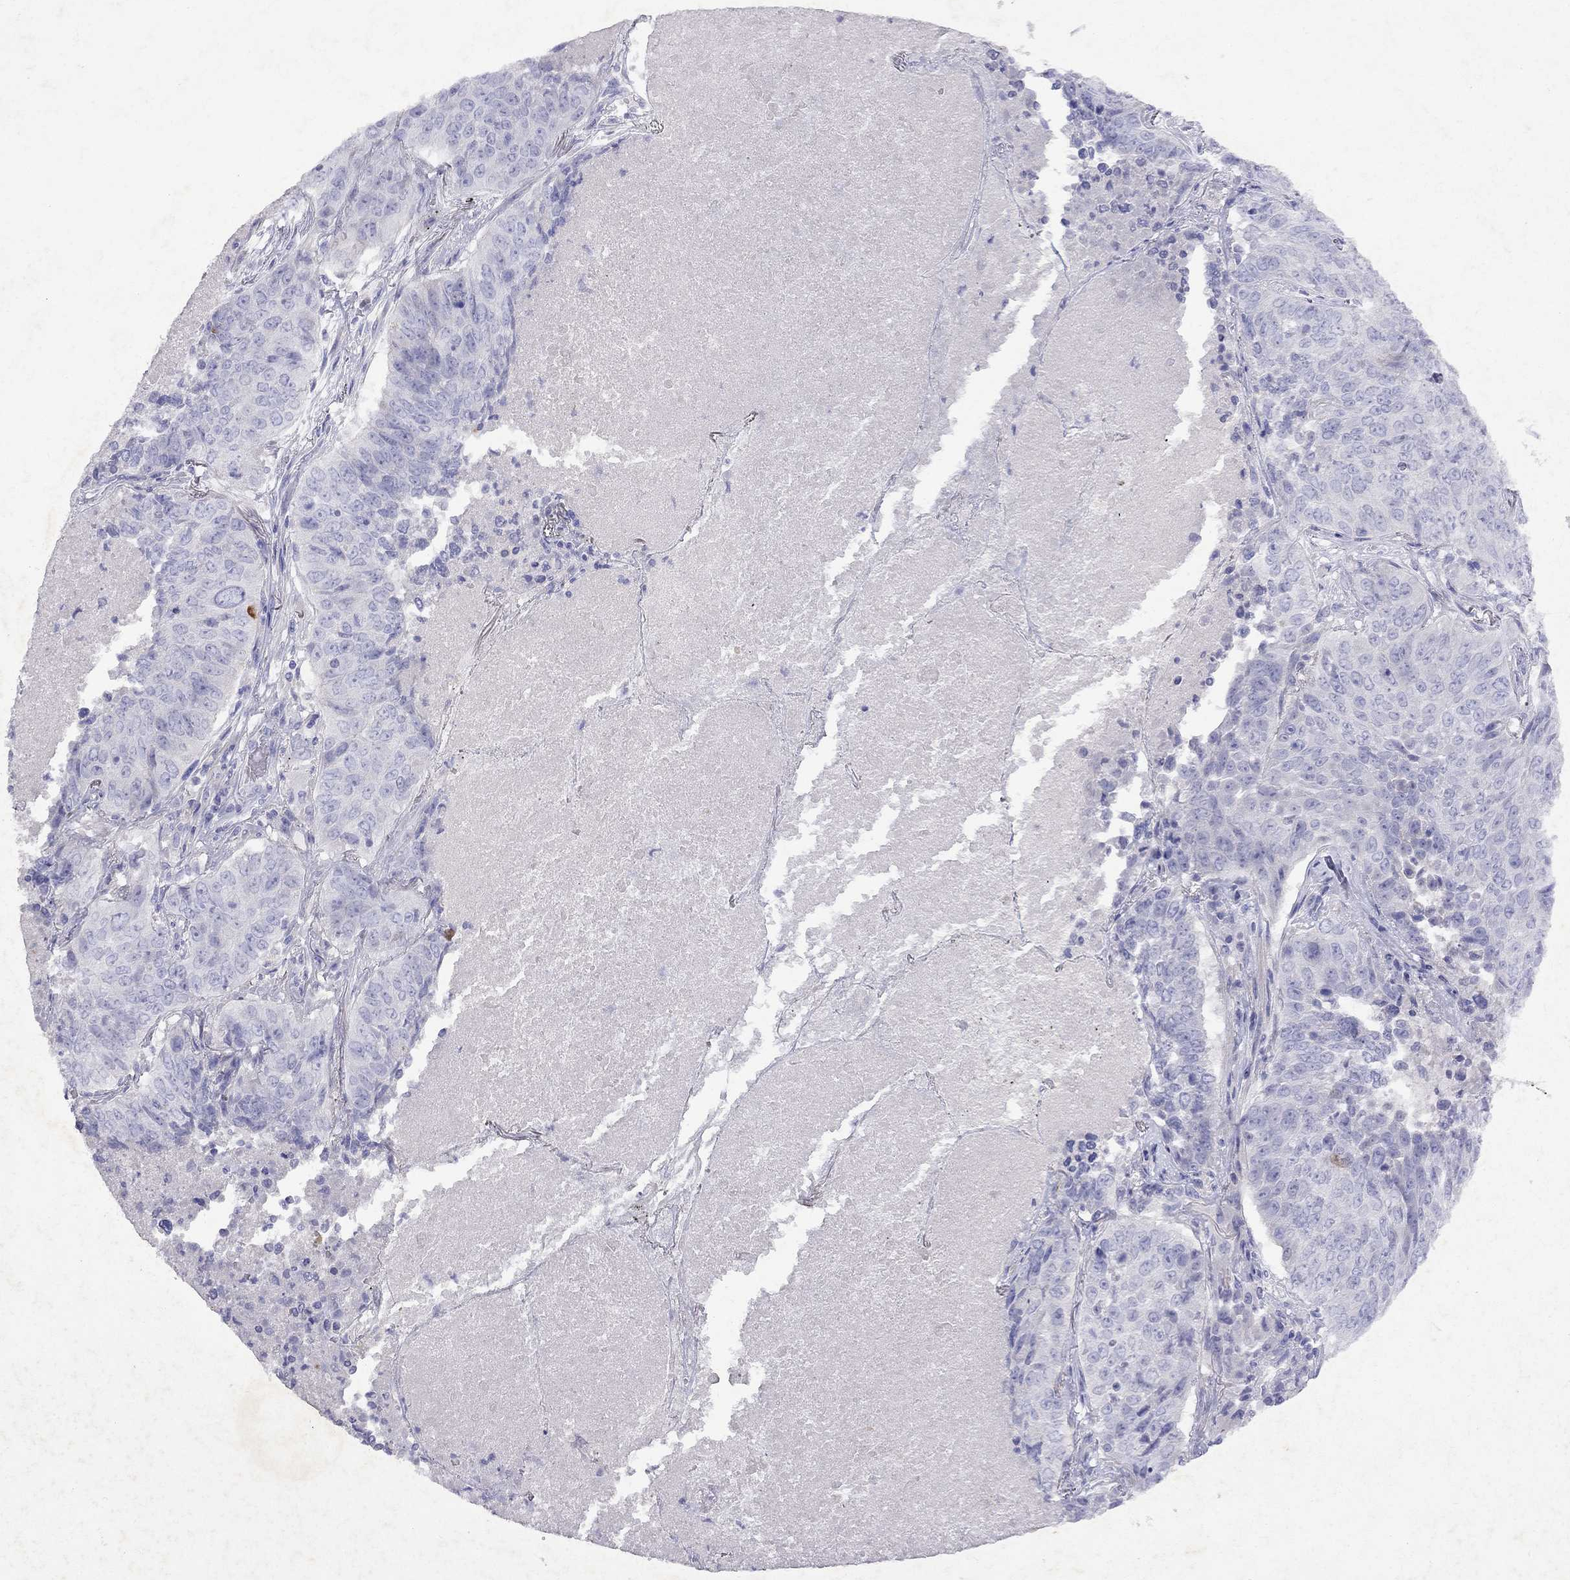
{"staining": {"intensity": "negative", "quantity": "none", "location": "none"}, "tissue": "lung cancer", "cell_type": "Tumor cells", "image_type": "cancer", "snomed": [{"axis": "morphology", "description": "Normal tissue, NOS"}, {"axis": "morphology", "description": "Squamous cell carcinoma, NOS"}, {"axis": "topography", "description": "Bronchus"}, {"axis": "topography", "description": "Lung"}], "caption": "Immunohistochemistry micrograph of human lung cancer stained for a protein (brown), which shows no expression in tumor cells.", "gene": "GNAT3", "patient": {"sex": "male", "age": 64}}